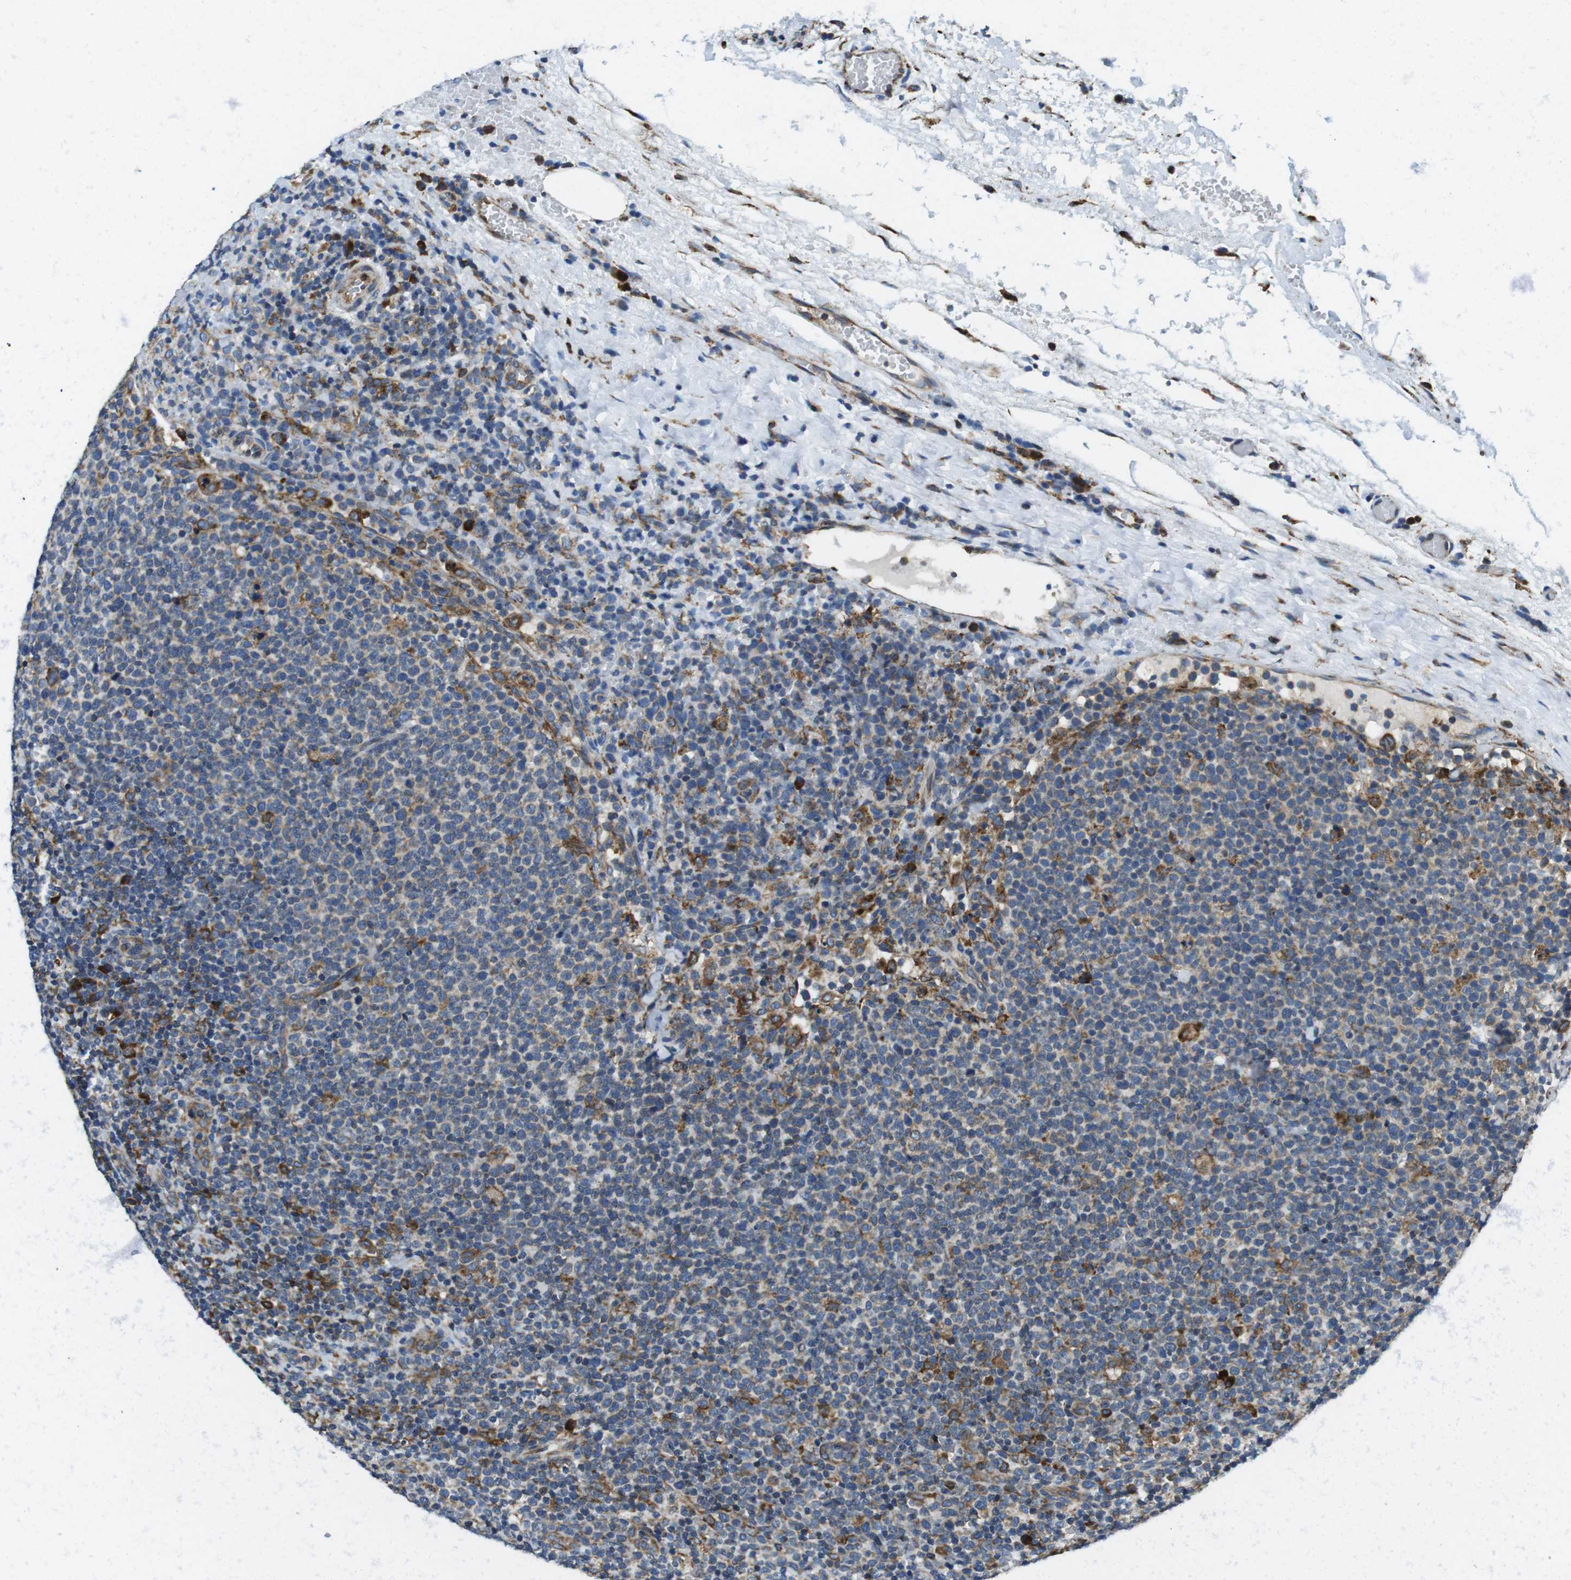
{"staining": {"intensity": "moderate", "quantity": "<25%", "location": "cytoplasmic/membranous"}, "tissue": "lymphoma", "cell_type": "Tumor cells", "image_type": "cancer", "snomed": [{"axis": "morphology", "description": "Malignant lymphoma, non-Hodgkin's type, High grade"}, {"axis": "topography", "description": "Lymph node"}], "caption": "A brown stain labels moderate cytoplasmic/membranous expression of a protein in human lymphoma tumor cells.", "gene": "UGGT1", "patient": {"sex": "male", "age": 61}}